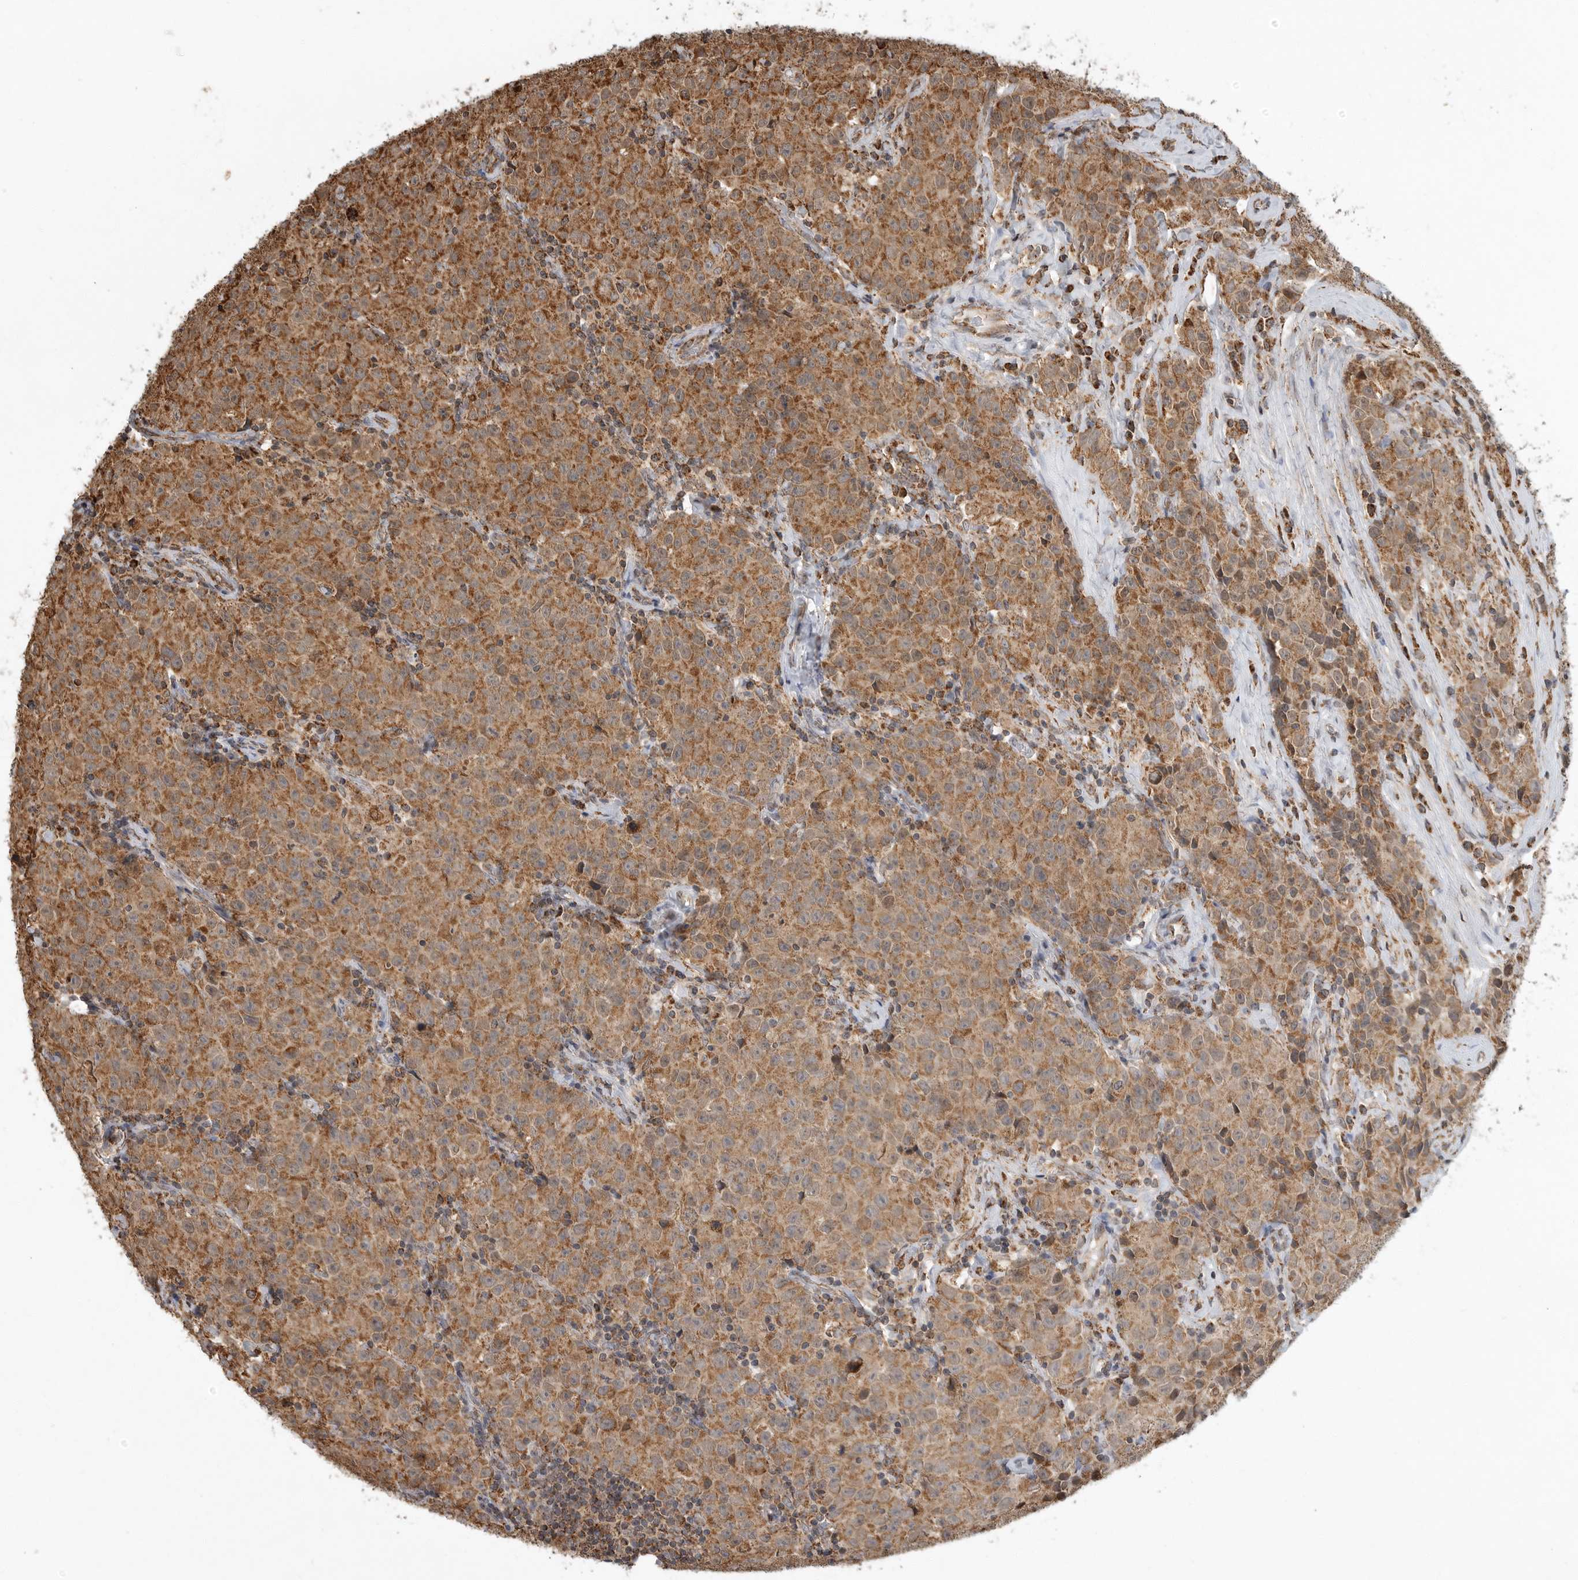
{"staining": {"intensity": "moderate", "quantity": ">75%", "location": "cytoplasmic/membranous"}, "tissue": "testis cancer", "cell_type": "Tumor cells", "image_type": "cancer", "snomed": [{"axis": "morphology", "description": "Seminoma, NOS"}, {"axis": "morphology", "description": "Carcinoma, Embryonal, NOS"}, {"axis": "topography", "description": "Testis"}], "caption": "Moderate cytoplasmic/membranous protein staining is present in approximately >75% of tumor cells in testis cancer (embryonal carcinoma). The protein is stained brown, and the nuclei are stained in blue (DAB (3,3'-diaminobenzidine) IHC with brightfield microscopy, high magnification).", "gene": "GCNT2", "patient": {"sex": "male", "age": 43}}